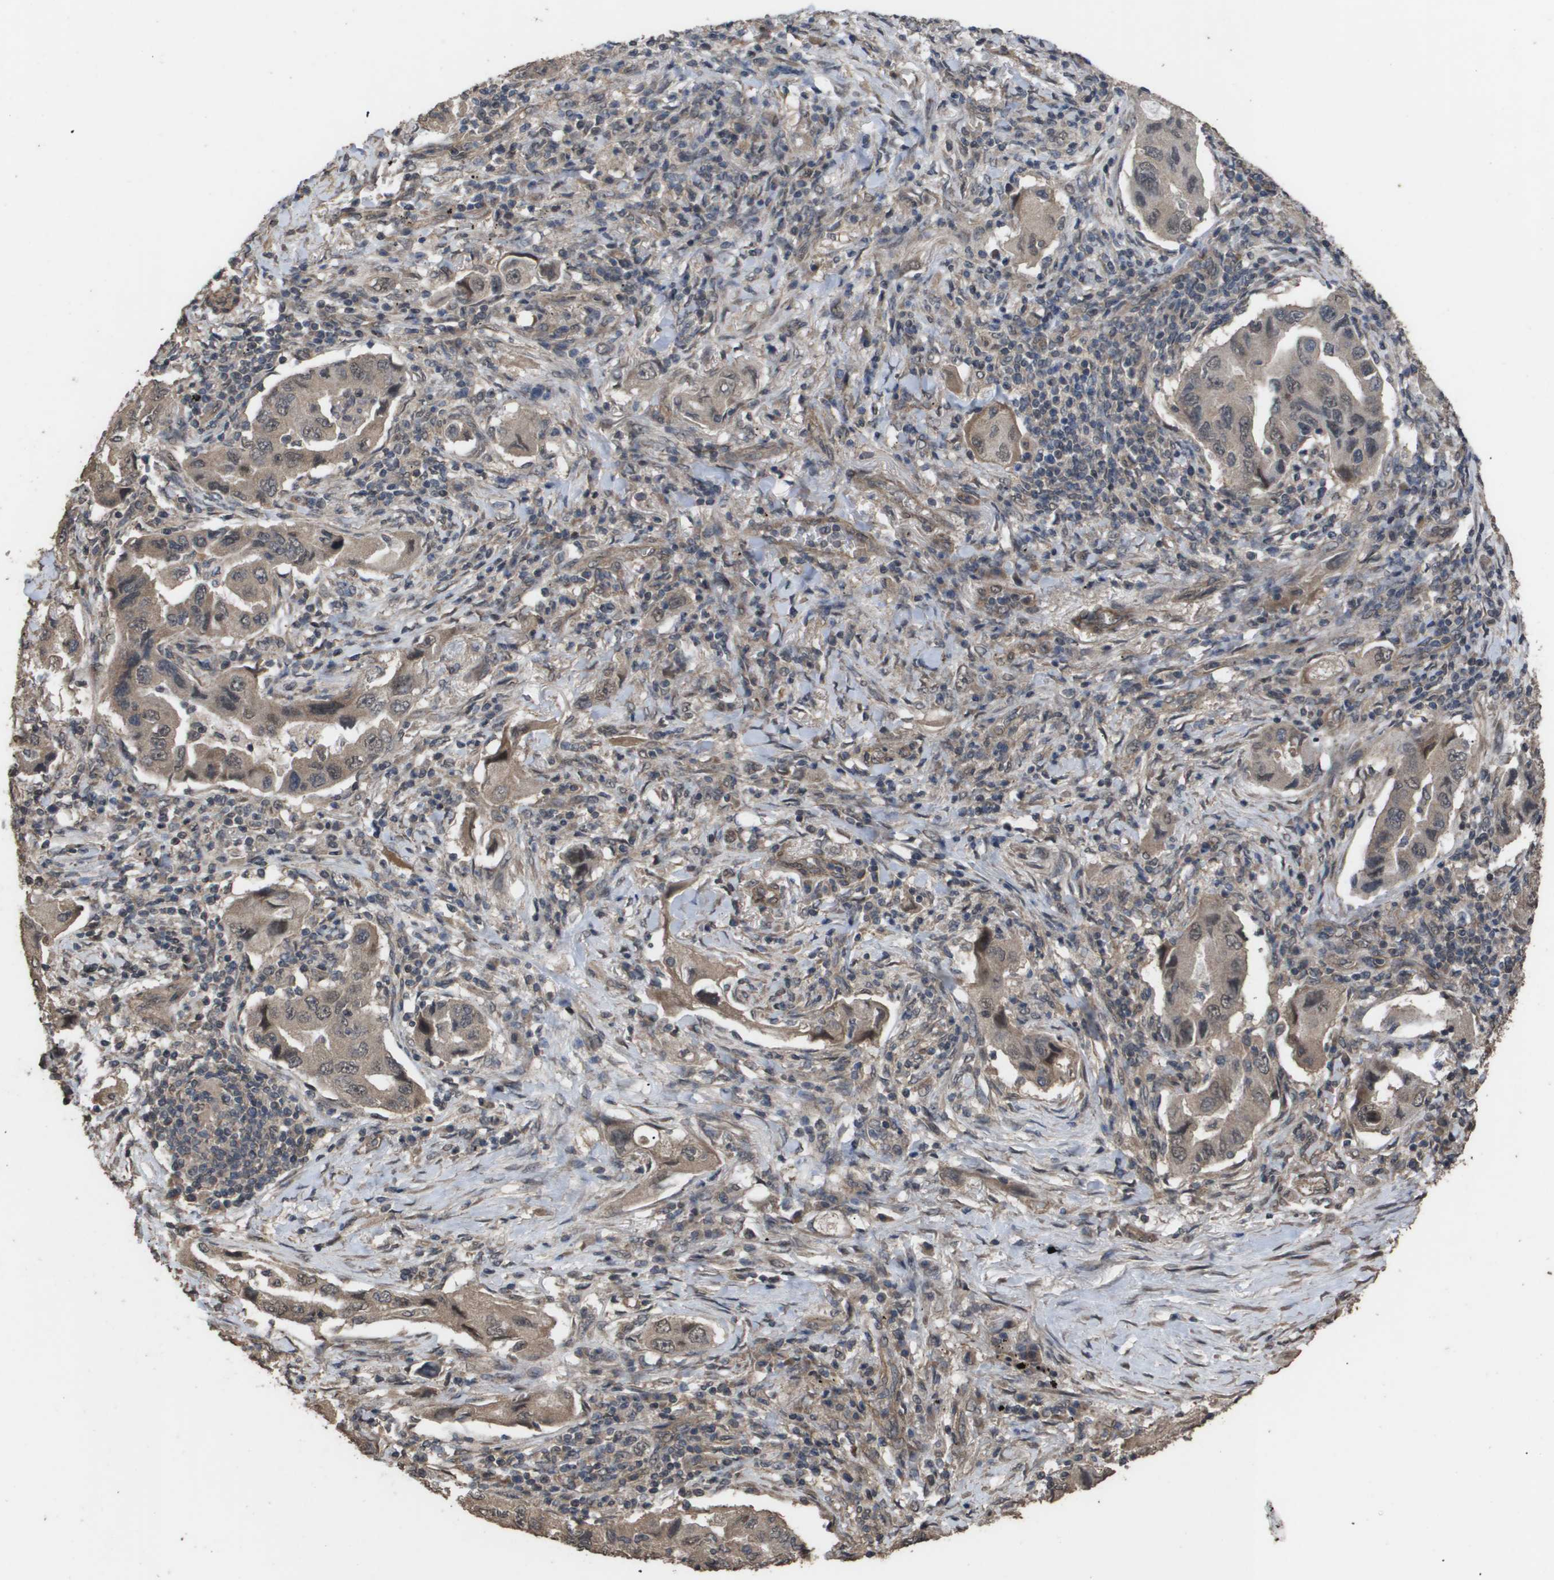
{"staining": {"intensity": "weak", "quantity": ">75%", "location": "cytoplasmic/membranous"}, "tissue": "lung cancer", "cell_type": "Tumor cells", "image_type": "cancer", "snomed": [{"axis": "morphology", "description": "Adenocarcinoma, NOS"}, {"axis": "topography", "description": "Lung"}], "caption": "Protein staining of lung adenocarcinoma tissue demonstrates weak cytoplasmic/membranous expression in approximately >75% of tumor cells. Using DAB (3,3'-diaminobenzidine) (brown) and hematoxylin (blue) stains, captured at high magnification using brightfield microscopy.", "gene": "CUL5", "patient": {"sex": "female", "age": 65}}